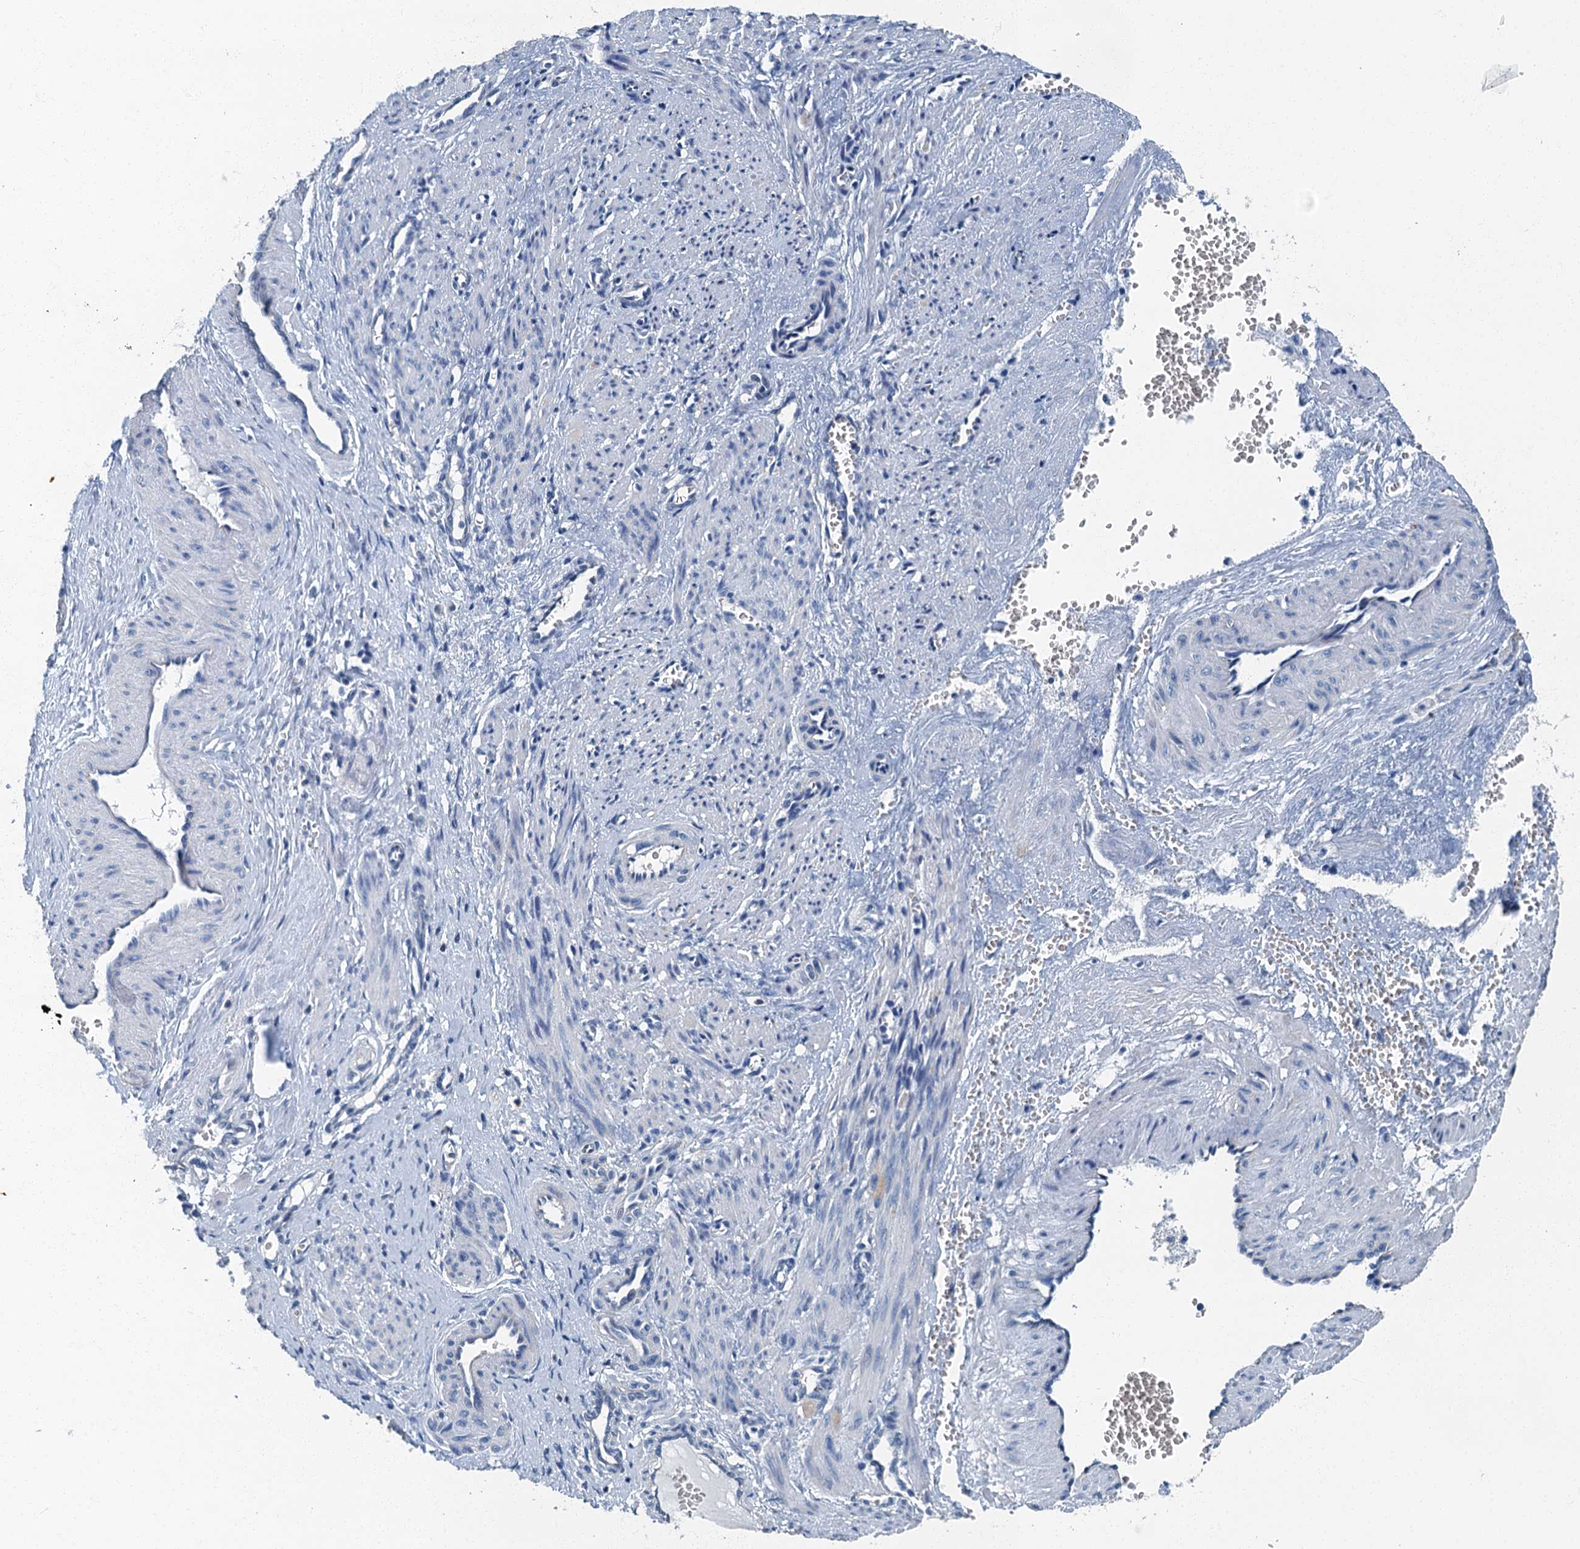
{"staining": {"intensity": "negative", "quantity": "none", "location": "none"}, "tissue": "smooth muscle", "cell_type": "Smooth muscle cells", "image_type": "normal", "snomed": [{"axis": "morphology", "description": "Normal tissue, NOS"}, {"axis": "topography", "description": "Endometrium"}], "caption": "Immunohistochemistry of normal smooth muscle exhibits no expression in smooth muscle cells. (DAB IHC with hematoxylin counter stain).", "gene": "GADL1", "patient": {"sex": "female", "age": 33}}